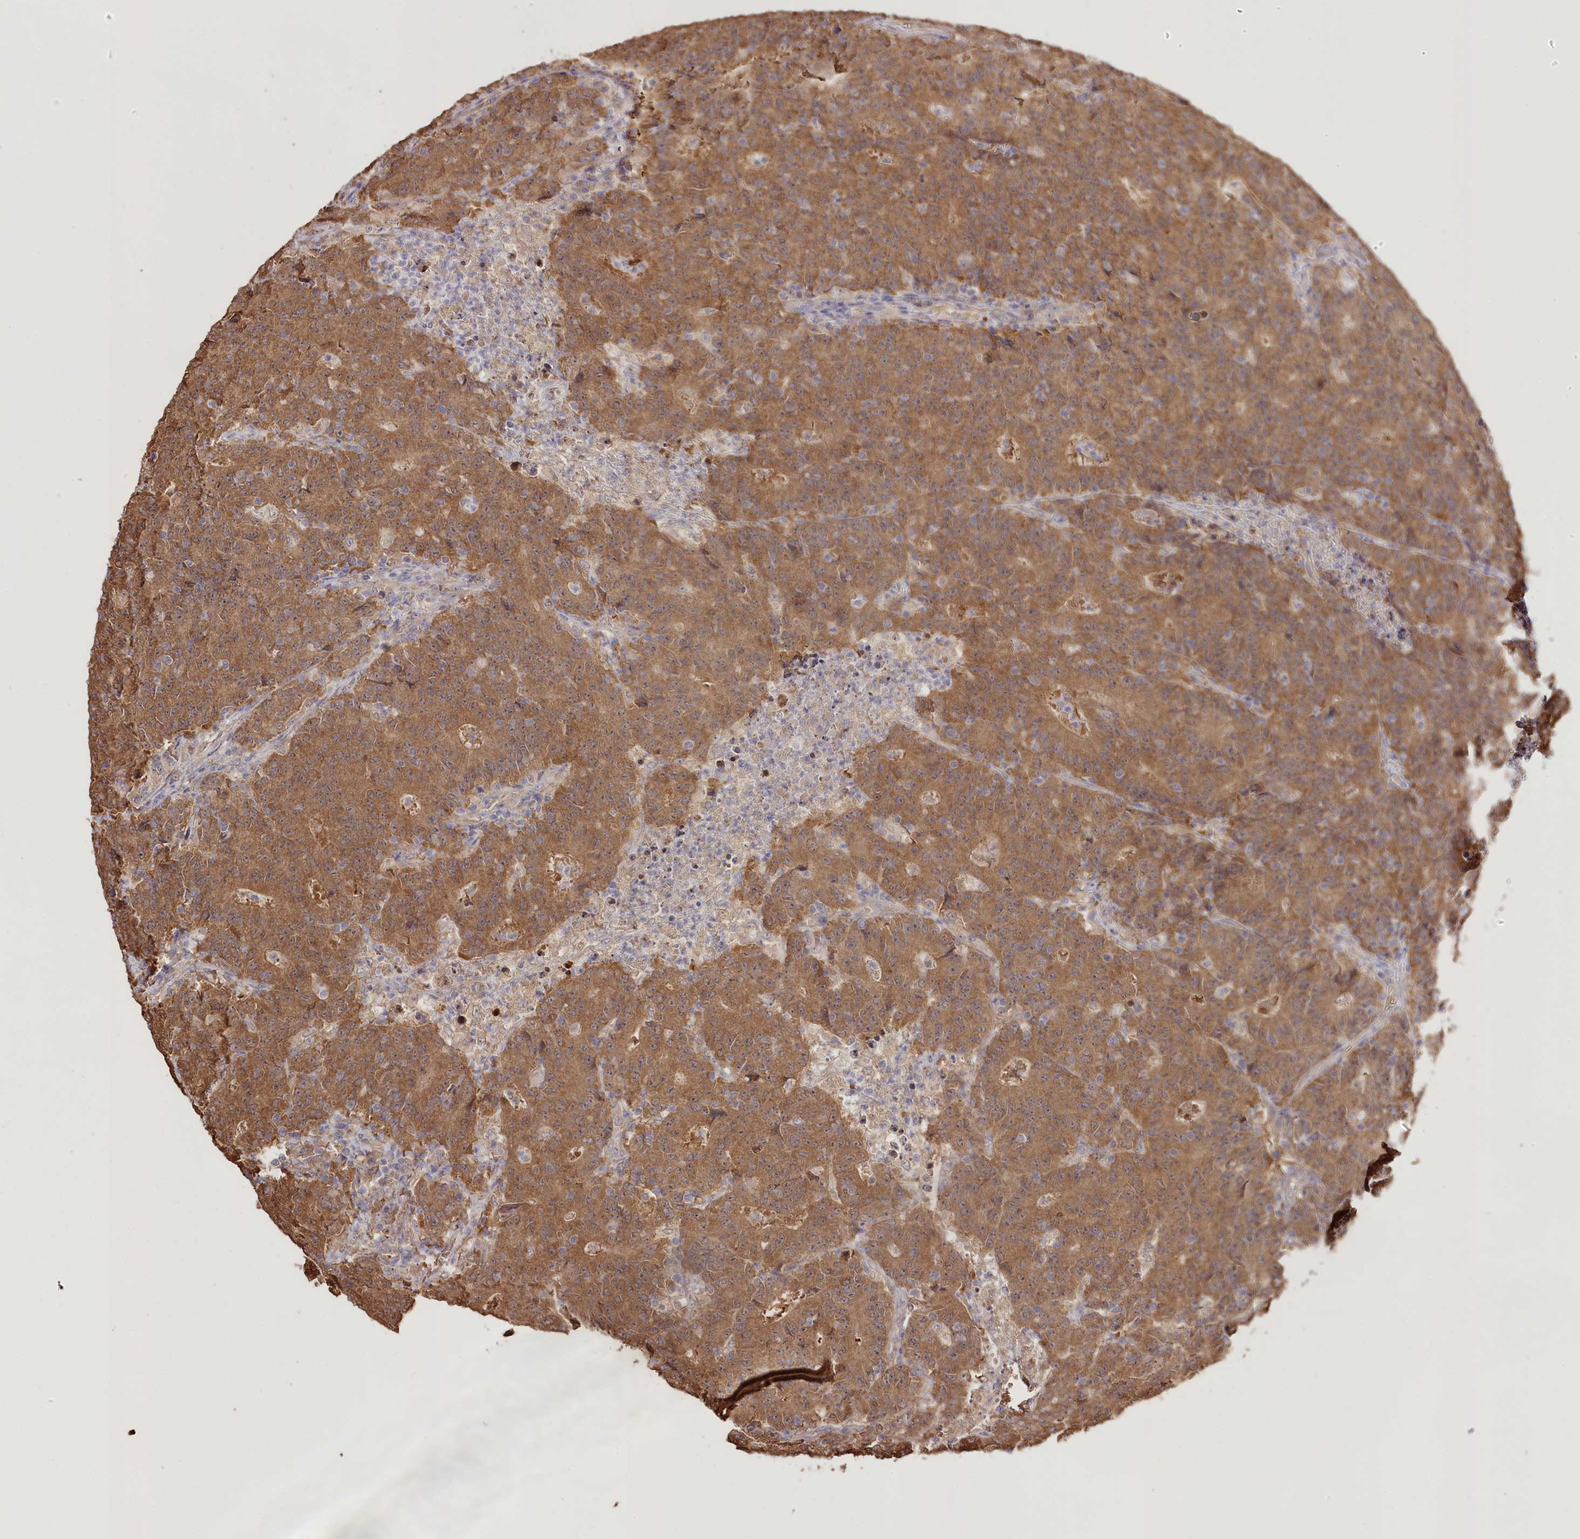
{"staining": {"intensity": "moderate", "quantity": ">75%", "location": "cytoplasmic/membranous"}, "tissue": "colorectal cancer", "cell_type": "Tumor cells", "image_type": "cancer", "snomed": [{"axis": "morphology", "description": "Adenocarcinoma, NOS"}, {"axis": "topography", "description": "Colon"}], "caption": "Protein staining of adenocarcinoma (colorectal) tissue demonstrates moderate cytoplasmic/membranous staining in about >75% of tumor cells.", "gene": "R3HDM2", "patient": {"sex": "female", "age": 75}}